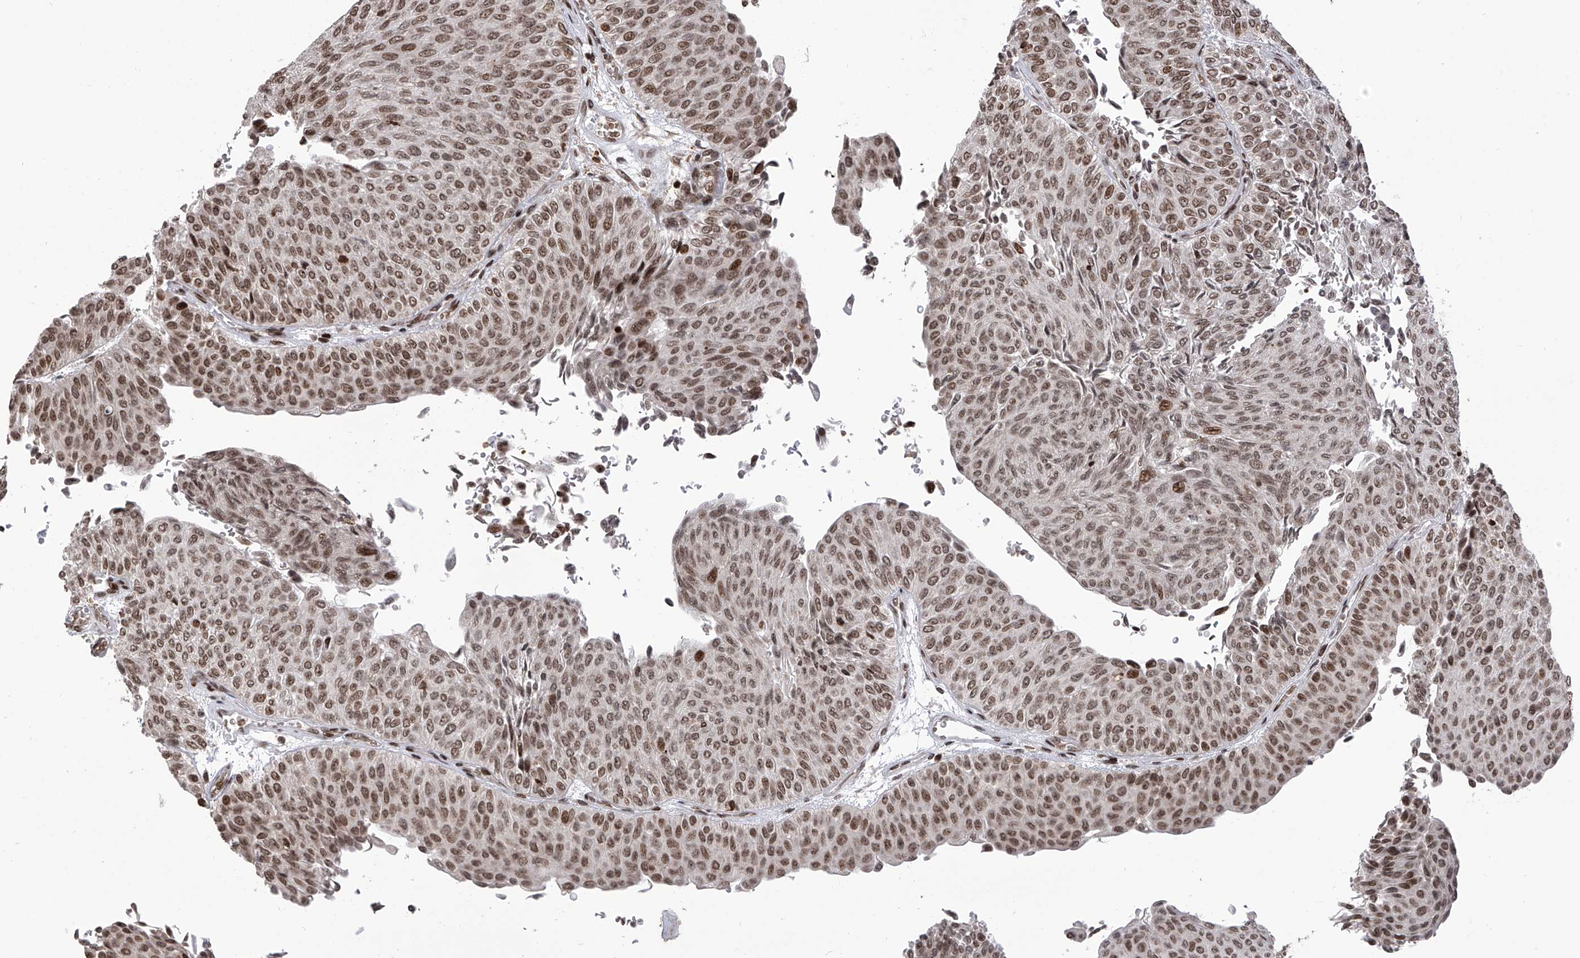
{"staining": {"intensity": "moderate", "quantity": ">75%", "location": "nuclear"}, "tissue": "urothelial cancer", "cell_type": "Tumor cells", "image_type": "cancer", "snomed": [{"axis": "morphology", "description": "Urothelial carcinoma, Low grade"}, {"axis": "topography", "description": "Urinary bladder"}], "caption": "Urothelial carcinoma (low-grade) stained with a brown dye shows moderate nuclear positive positivity in about >75% of tumor cells.", "gene": "PAK1IP1", "patient": {"sex": "male", "age": 78}}